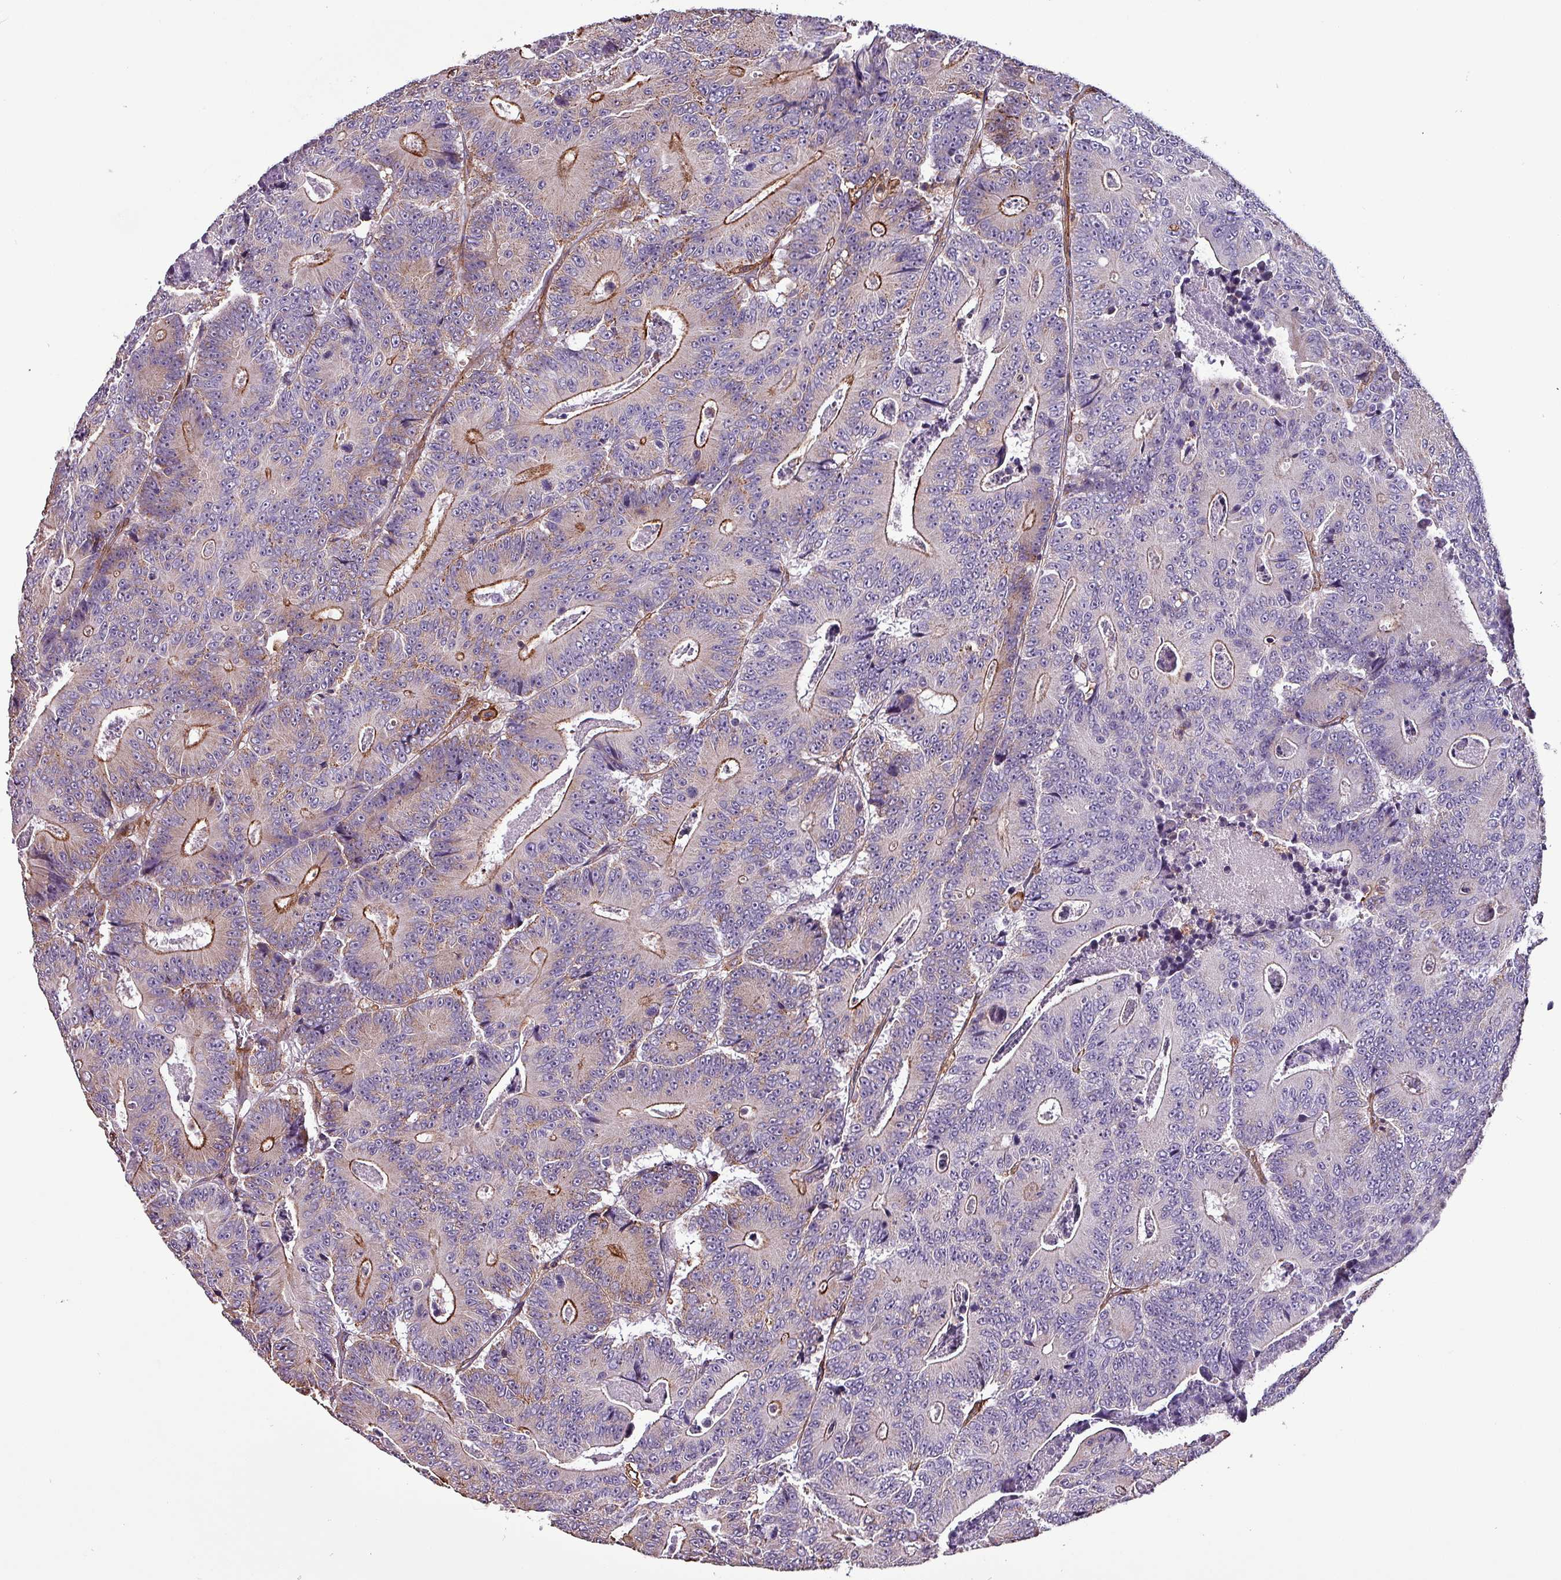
{"staining": {"intensity": "moderate", "quantity": "<25%", "location": "cytoplasmic/membranous"}, "tissue": "colorectal cancer", "cell_type": "Tumor cells", "image_type": "cancer", "snomed": [{"axis": "morphology", "description": "Adenocarcinoma, NOS"}, {"axis": "topography", "description": "Colon"}], "caption": "Tumor cells reveal moderate cytoplasmic/membranous positivity in approximately <25% of cells in adenocarcinoma (colorectal).", "gene": "SCIN", "patient": {"sex": "male", "age": 83}}